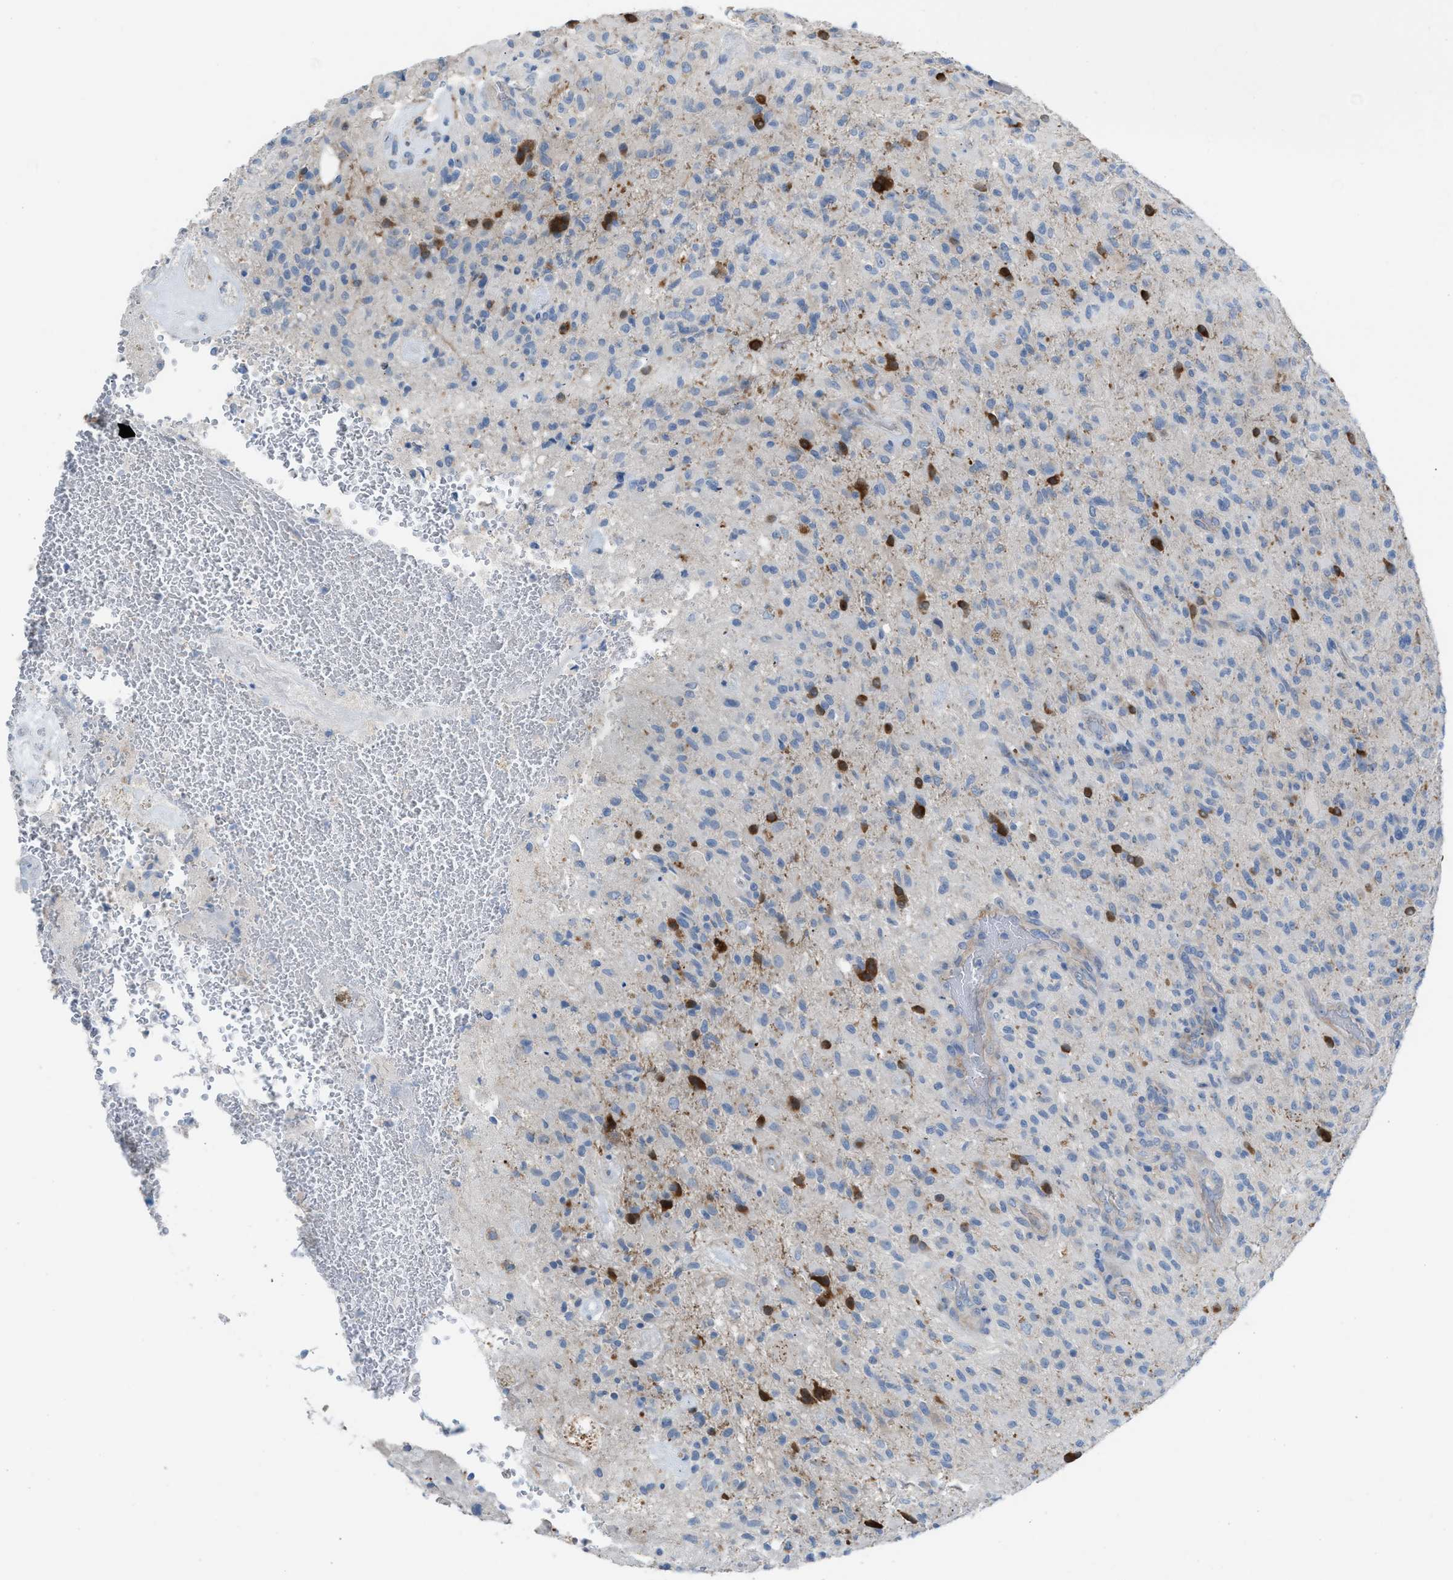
{"staining": {"intensity": "negative", "quantity": "none", "location": "none"}, "tissue": "glioma", "cell_type": "Tumor cells", "image_type": "cancer", "snomed": [{"axis": "morphology", "description": "Glioma, malignant, High grade"}, {"axis": "topography", "description": "Brain"}], "caption": "IHC image of glioma stained for a protein (brown), which reveals no expression in tumor cells. The staining is performed using DAB brown chromogen with nuclei counter-stained in using hematoxylin.", "gene": "ASPA", "patient": {"sex": "male", "age": 71}}